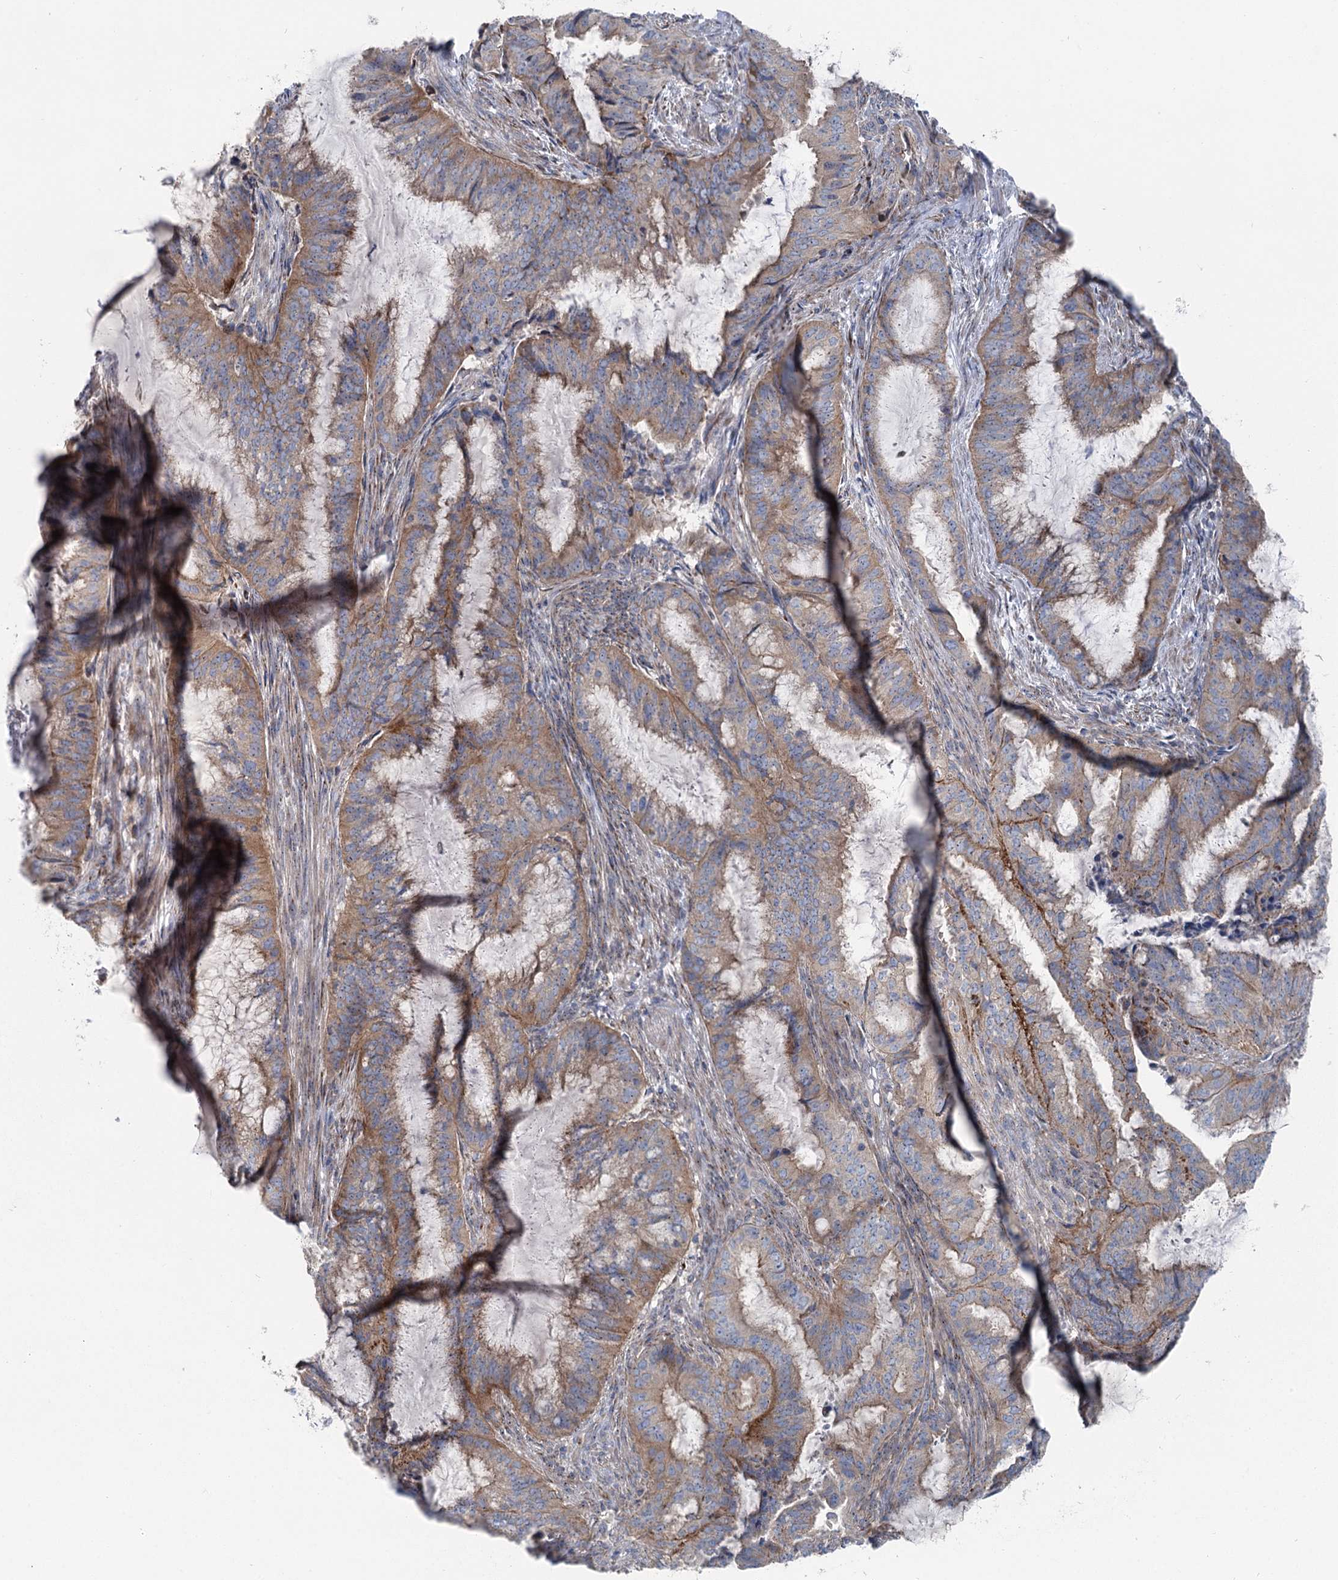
{"staining": {"intensity": "moderate", "quantity": ">75%", "location": "cytoplasmic/membranous"}, "tissue": "endometrial cancer", "cell_type": "Tumor cells", "image_type": "cancer", "snomed": [{"axis": "morphology", "description": "Adenocarcinoma, NOS"}, {"axis": "topography", "description": "Endometrium"}], "caption": "Immunohistochemistry (DAB) staining of adenocarcinoma (endometrial) exhibits moderate cytoplasmic/membranous protein staining in about >75% of tumor cells. (DAB (3,3'-diaminobenzidine) IHC with brightfield microscopy, high magnification).", "gene": "MARK2", "patient": {"sex": "female", "age": 51}}